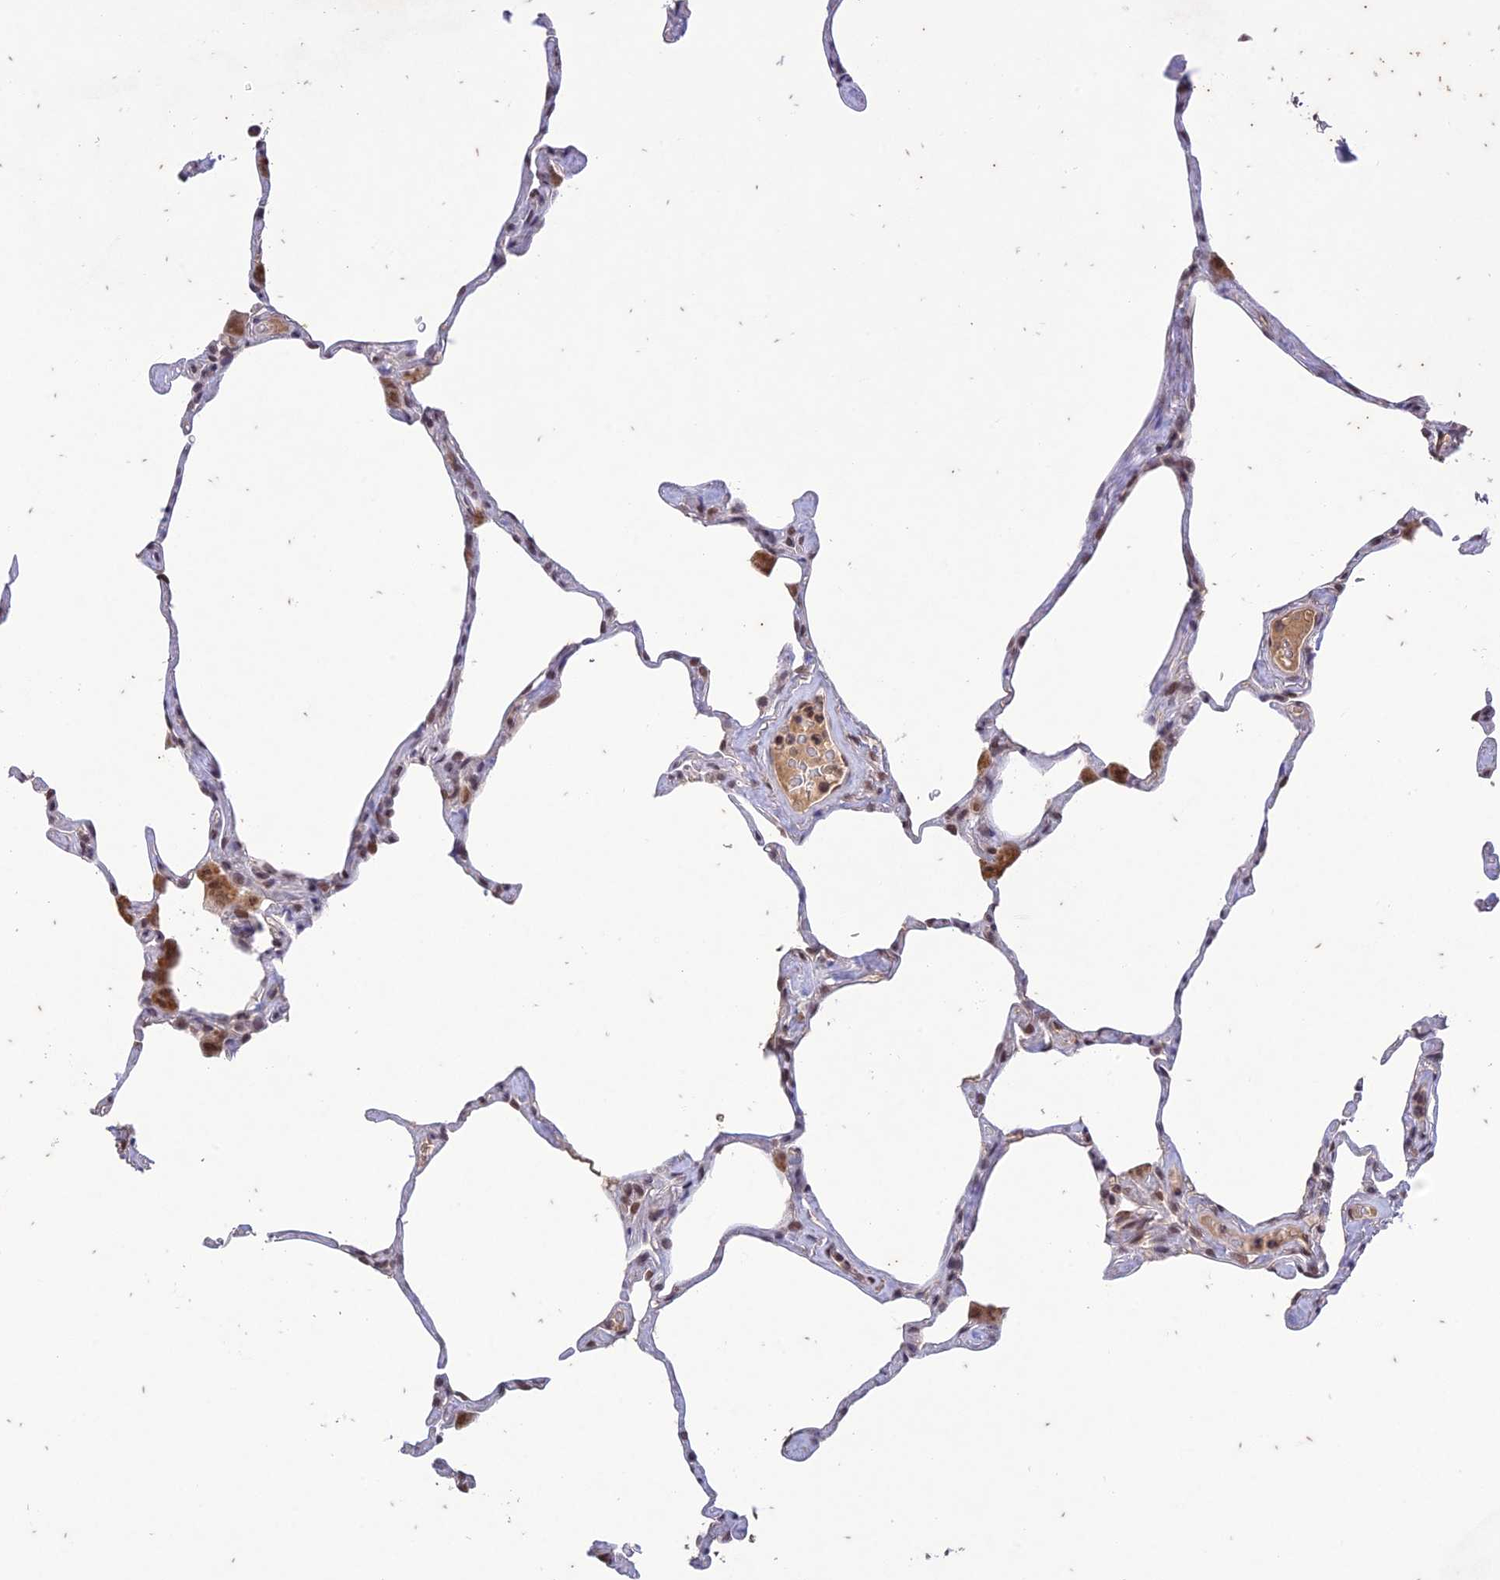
{"staining": {"intensity": "negative", "quantity": "none", "location": "none"}, "tissue": "lung", "cell_type": "Alveolar cells", "image_type": "normal", "snomed": [{"axis": "morphology", "description": "Normal tissue, NOS"}, {"axis": "topography", "description": "Lung"}], "caption": "Immunohistochemistry (IHC) micrograph of normal lung: lung stained with DAB exhibits no significant protein expression in alveolar cells.", "gene": "POP4", "patient": {"sex": "male", "age": 65}}